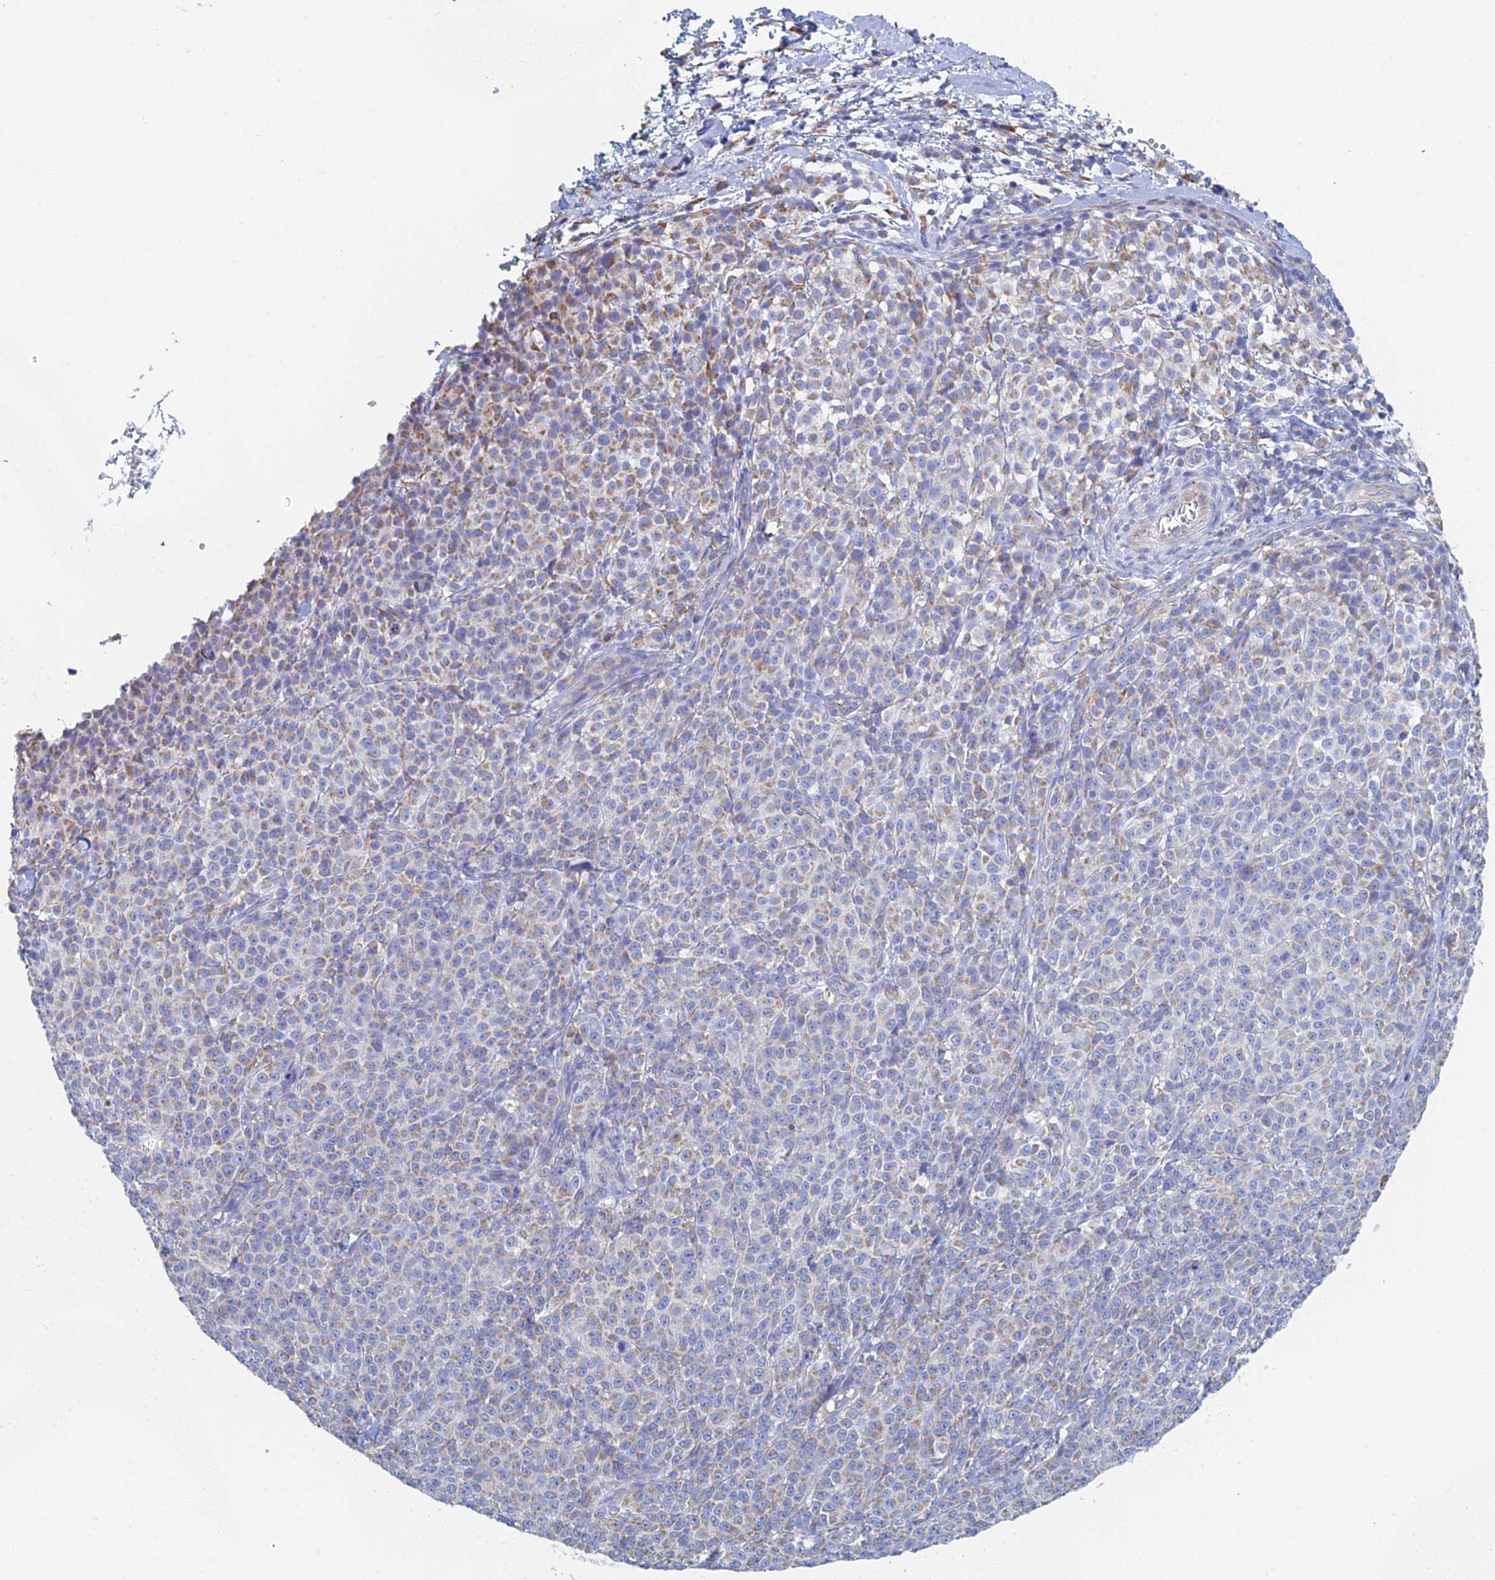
{"staining": {"intensity": "weak", "quantity": "25%-75%", "location": "cytoplasmic/membranous"}, "tissue": "melanoma", "cell_type": "Tumor cells", "image_type": "cancer", "snomed": [{"axis": "morphology", "description": "Normal tissue, NOS"}, {"axis": "morphology", "description": "Malignant melanoma, NOS"}, {"axis": "topography", "description": "Skin"}], "caption": "Tumor cells demonstrate low levels of weak cytoplasmic/membranous positivity in approximately 25%-75% of cells in melanoma.", "gene": "CRACR2B", "patient": {"sex": "female", "age": 34}}